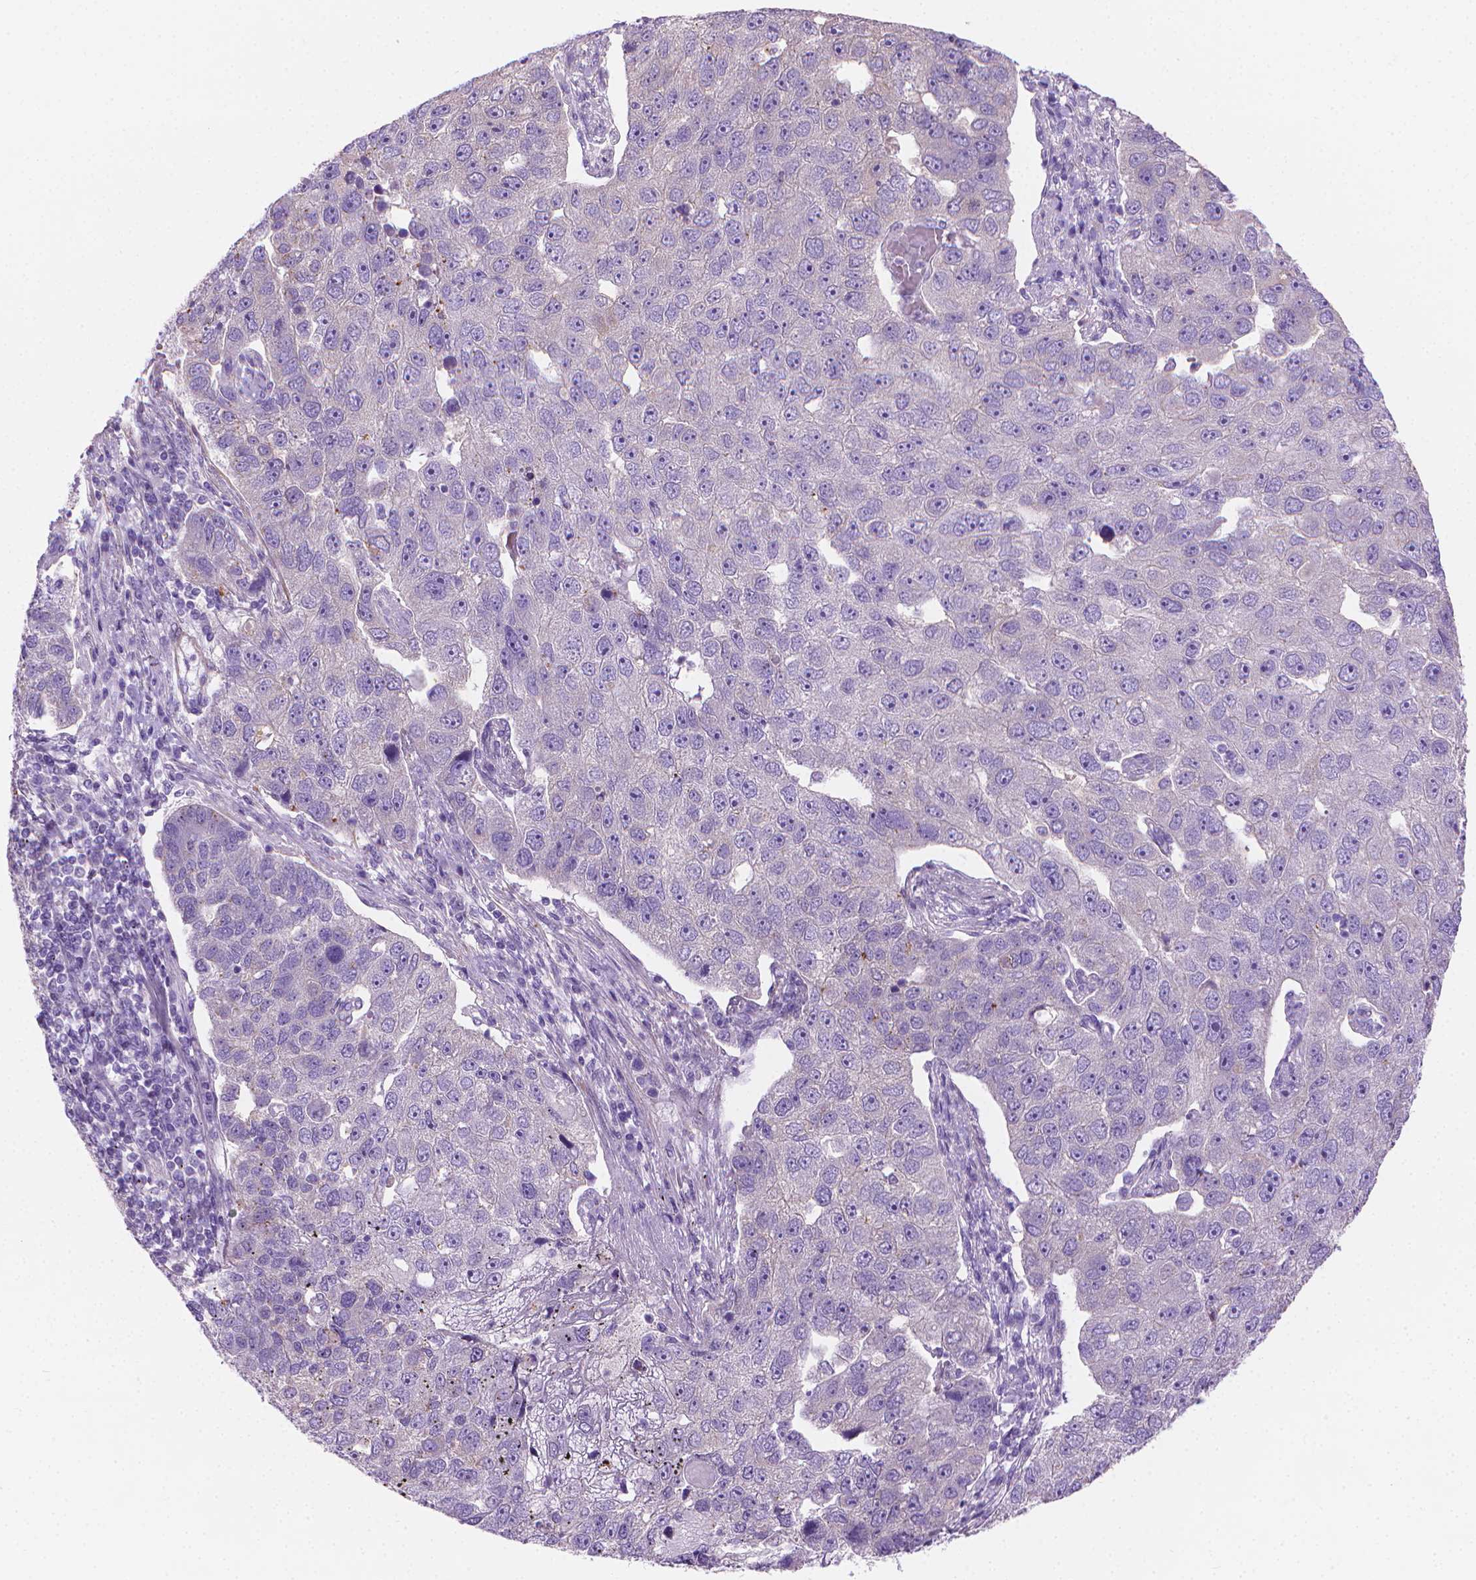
{"staining": {"intensity": "negative", "quantity": "none", "location": "none"}, "tissue": "pancreatic cancer", "cell_type": "Tumor cells", "image_type": "cancer", "snomed": [{"axis": "morphology", "description": "Adenocarcinoma, NOS"}, {"axis": "topography", "description": "Pancreas"}], "caption": "Tumor cells are negative for protein expression in human pancreatic cancer (adenocarcinoma). Brightfield microscopy of immunohistochemistry stained with DAB (3,3'-diaminobenzidine) (brown) and hematoxylin (blue), captured at high magnification.", "gene": "FASN", "patient": {"sex": "female", "age": 61}}